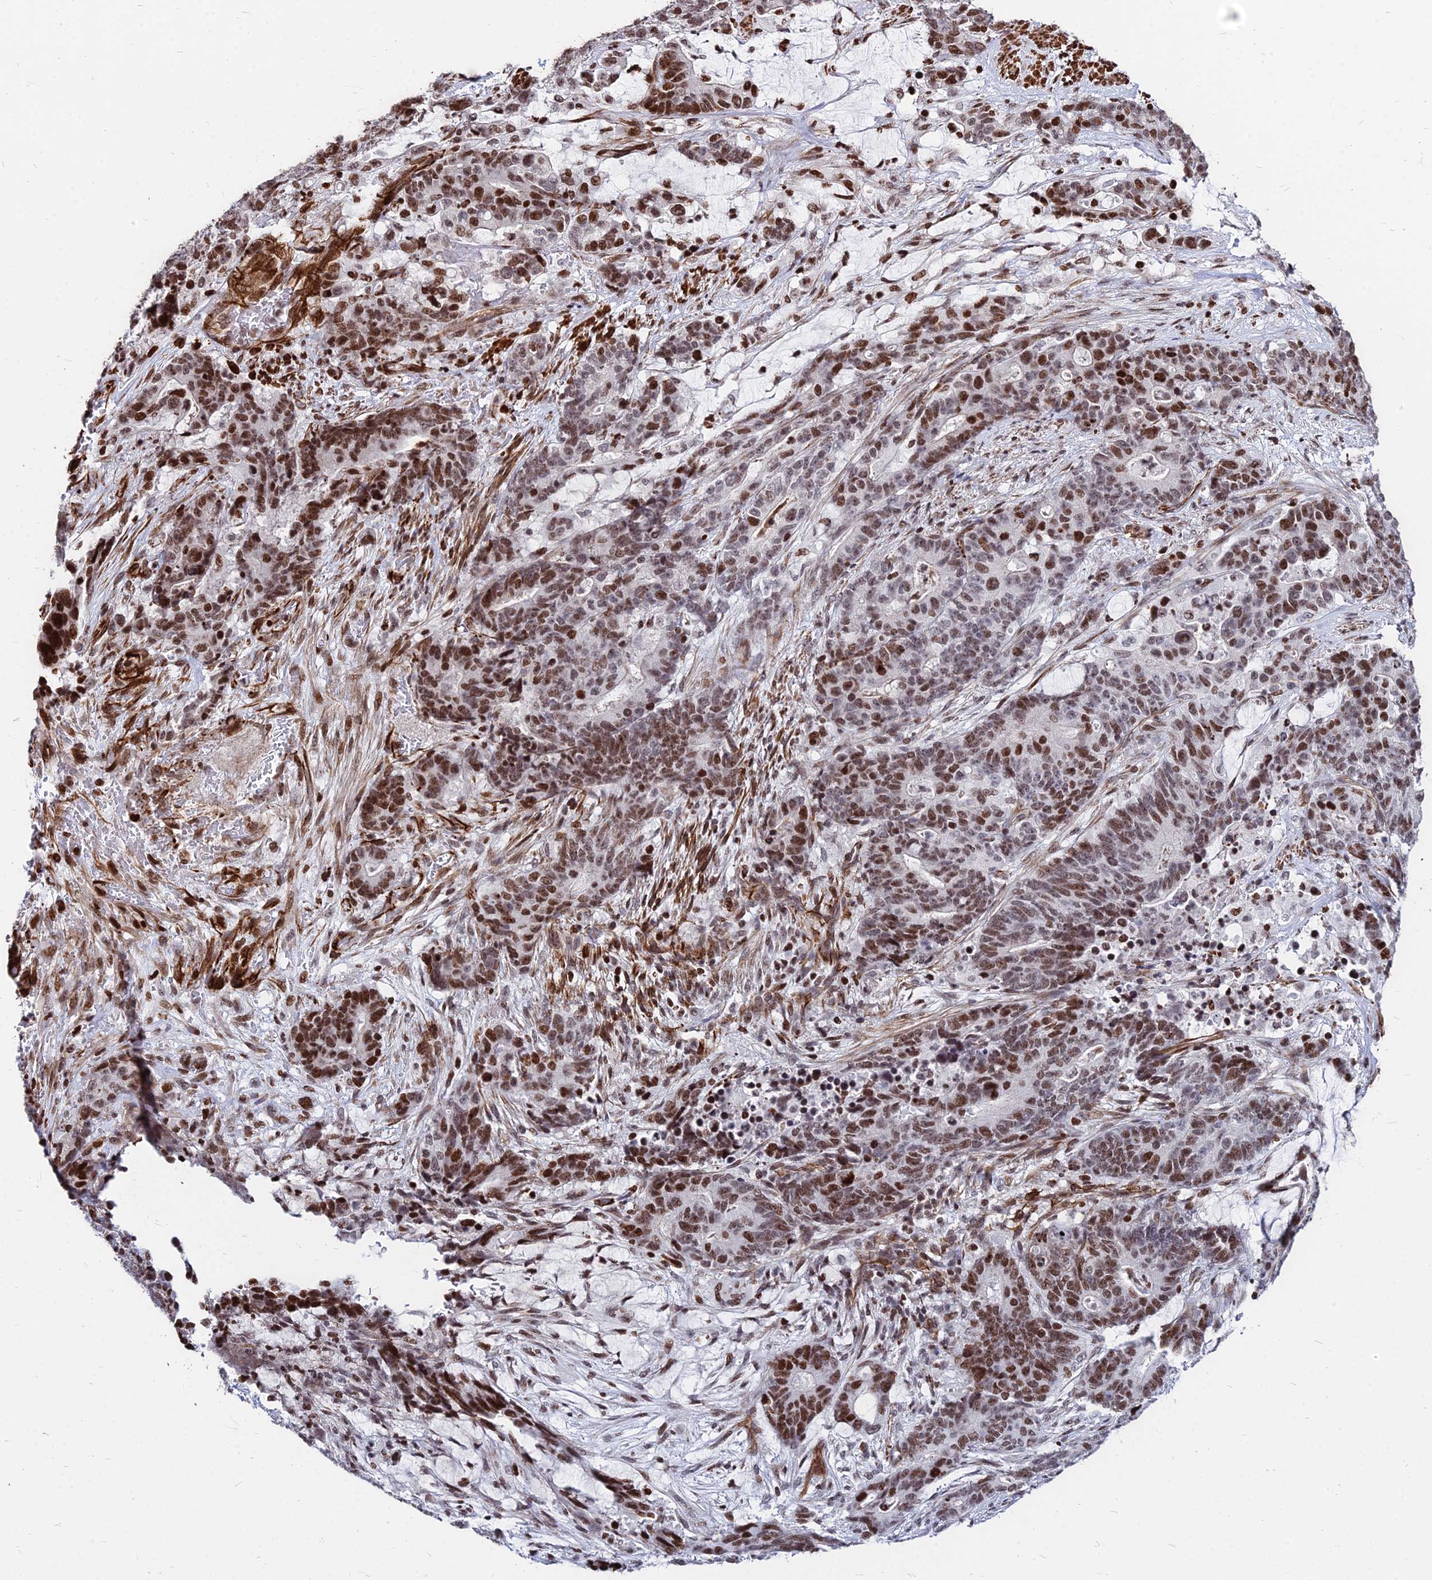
{"staining": {"intensity": "strong", "quantity": ">75%", "location": "nuclear"}, "tissue": "stomach cancer", "cell_type": "Tumor cells", "image_type": "cancer", "snomed": [{"axis": "morphology", "description": "Adenocarcinoma, NOS"}, {"axis": "topography", "description": "Stomach"}], "caption": "Stomach adenocarcinoma stained with DAB IHC exhibits high levels of strong nuclear staining in about >75% of tumor cells.", "gene": "NYAP2", "patient": {"sex": "female", "age": 76}}